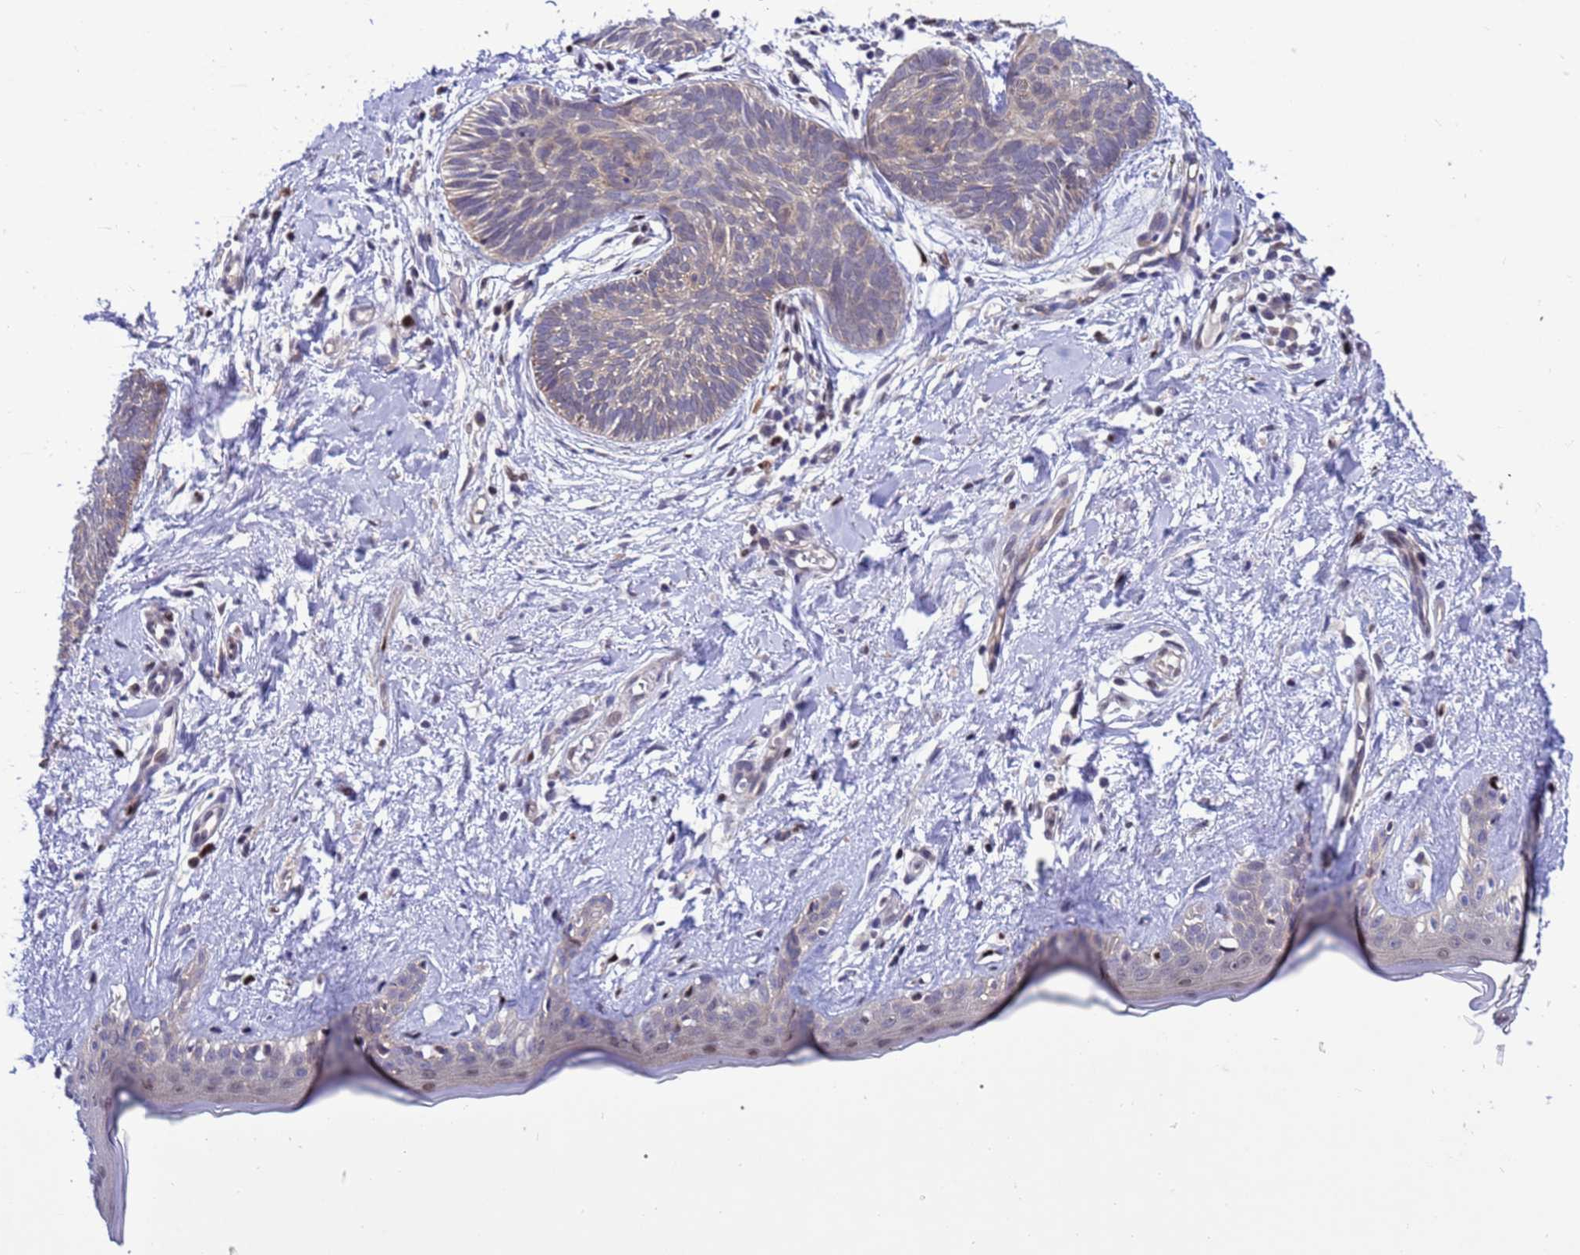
{"staining": {"intensity": "negative", "quantity": "none", "location": "none"}, "tissue": "skin cancer", "cell_type": "Tumor cells", "image_type": "cancer", "snomed": [{"axis": "morphology", "description": "Basal cell carcinoma"}, {"axis": "topography", "description": "Skin"}], "caption": "This is a image of immunohistochemistry (IHC) staining of skin basal cell carcinoma, which shows no expression in tumor cells.", "gene": "RASD1", "patient": {"sex": "female", "age": 81}}